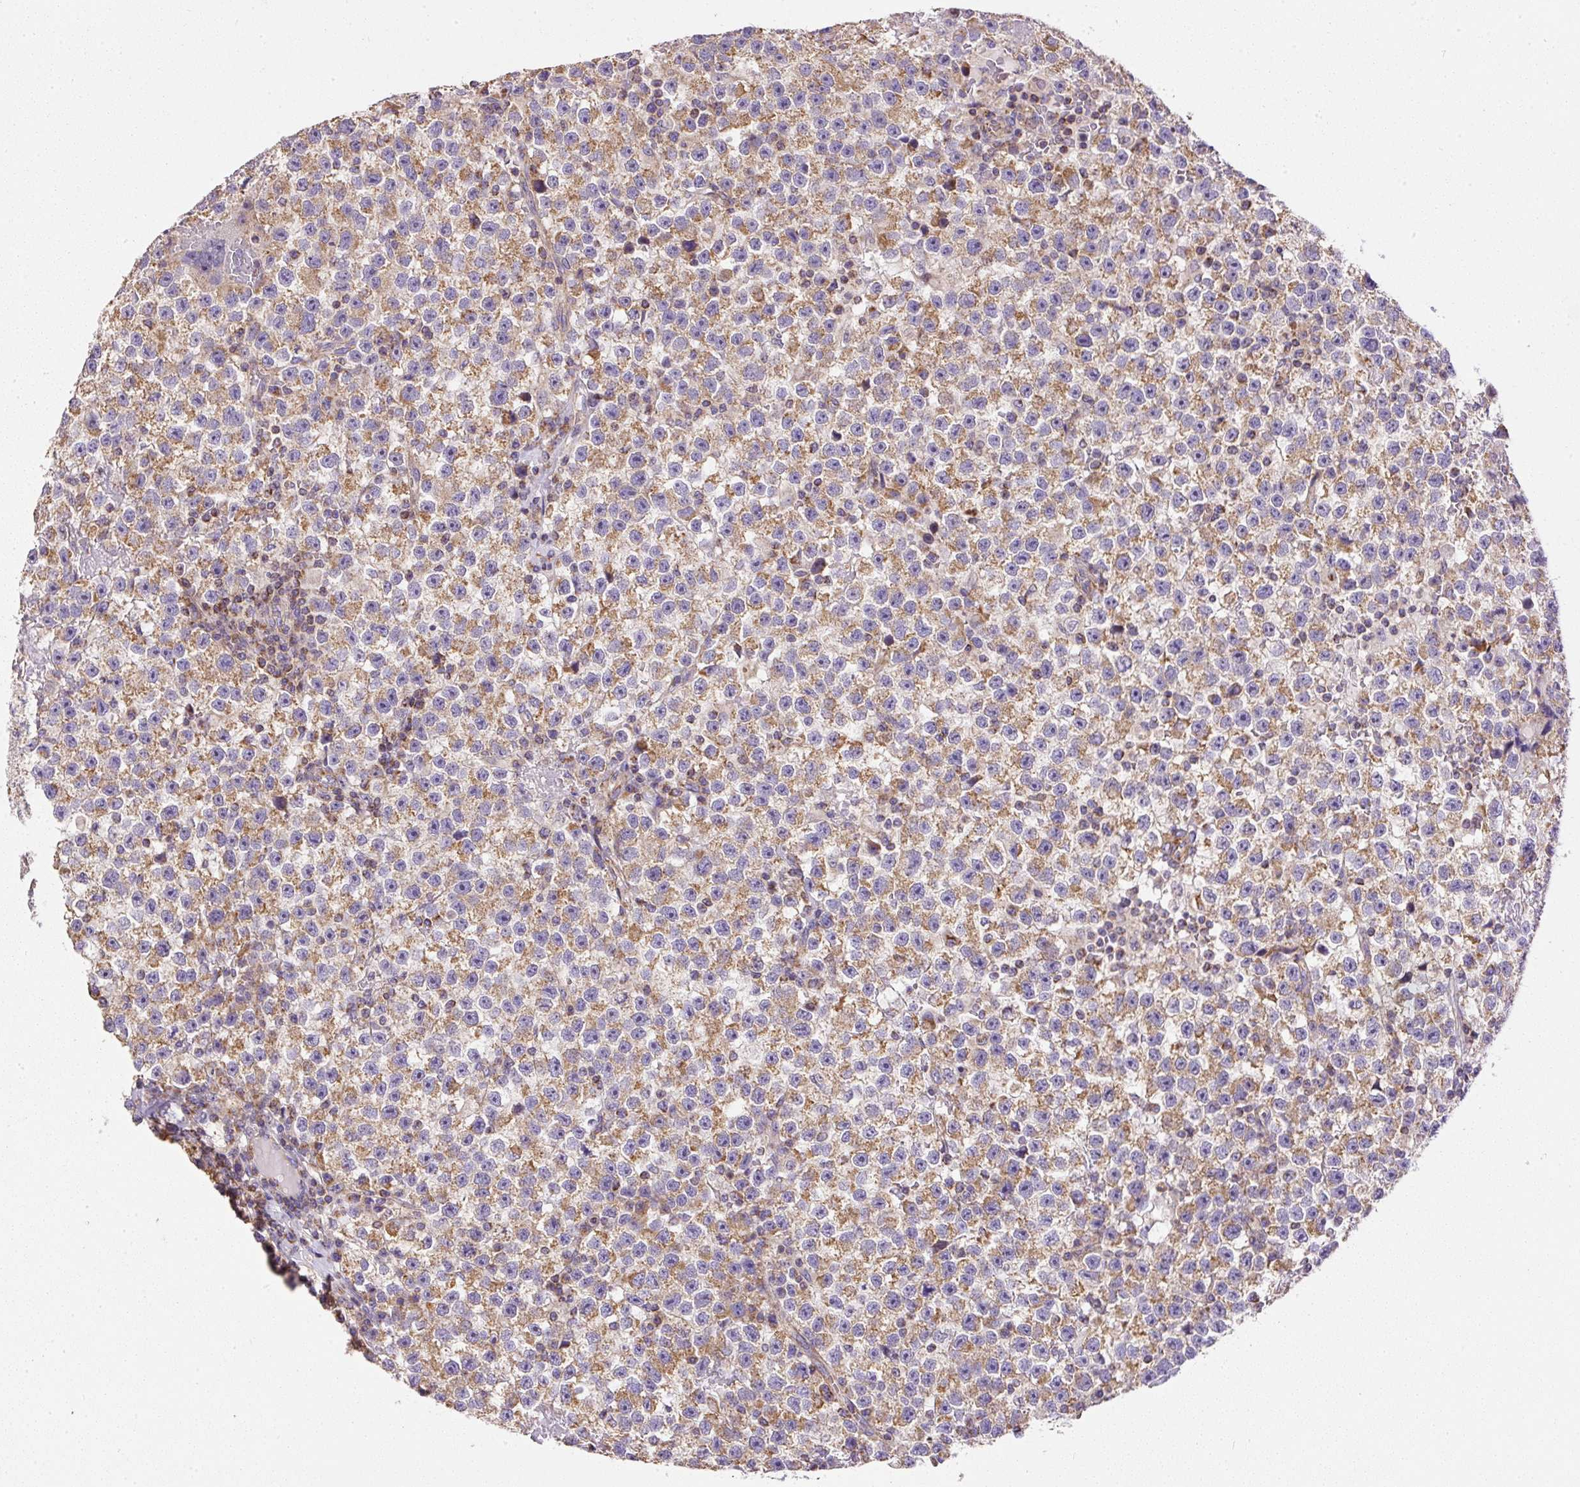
{"staining": {"intensity": "moderate", "quantity": ">75%", "location": "cytoplasmic/membranous"}, "tissue": "testis cancer", "cell_type": "Tumor cells", "image_type": "cancer", "snomed": [{"axis": "morphology", "description": "Seminoma, NOS"}, {"axis": "topography", "description": "Testis"}], "caption": "DAB (3,3'-diaminobenzidine) immunohistochemical staining of human testis cancer (seminoma) displays moderate cytoplasmic/membranous protein expression in about >75% of tumor cells.", "gene": "NDUFAF2", "patient": {"sex": "male", "age": 22}}